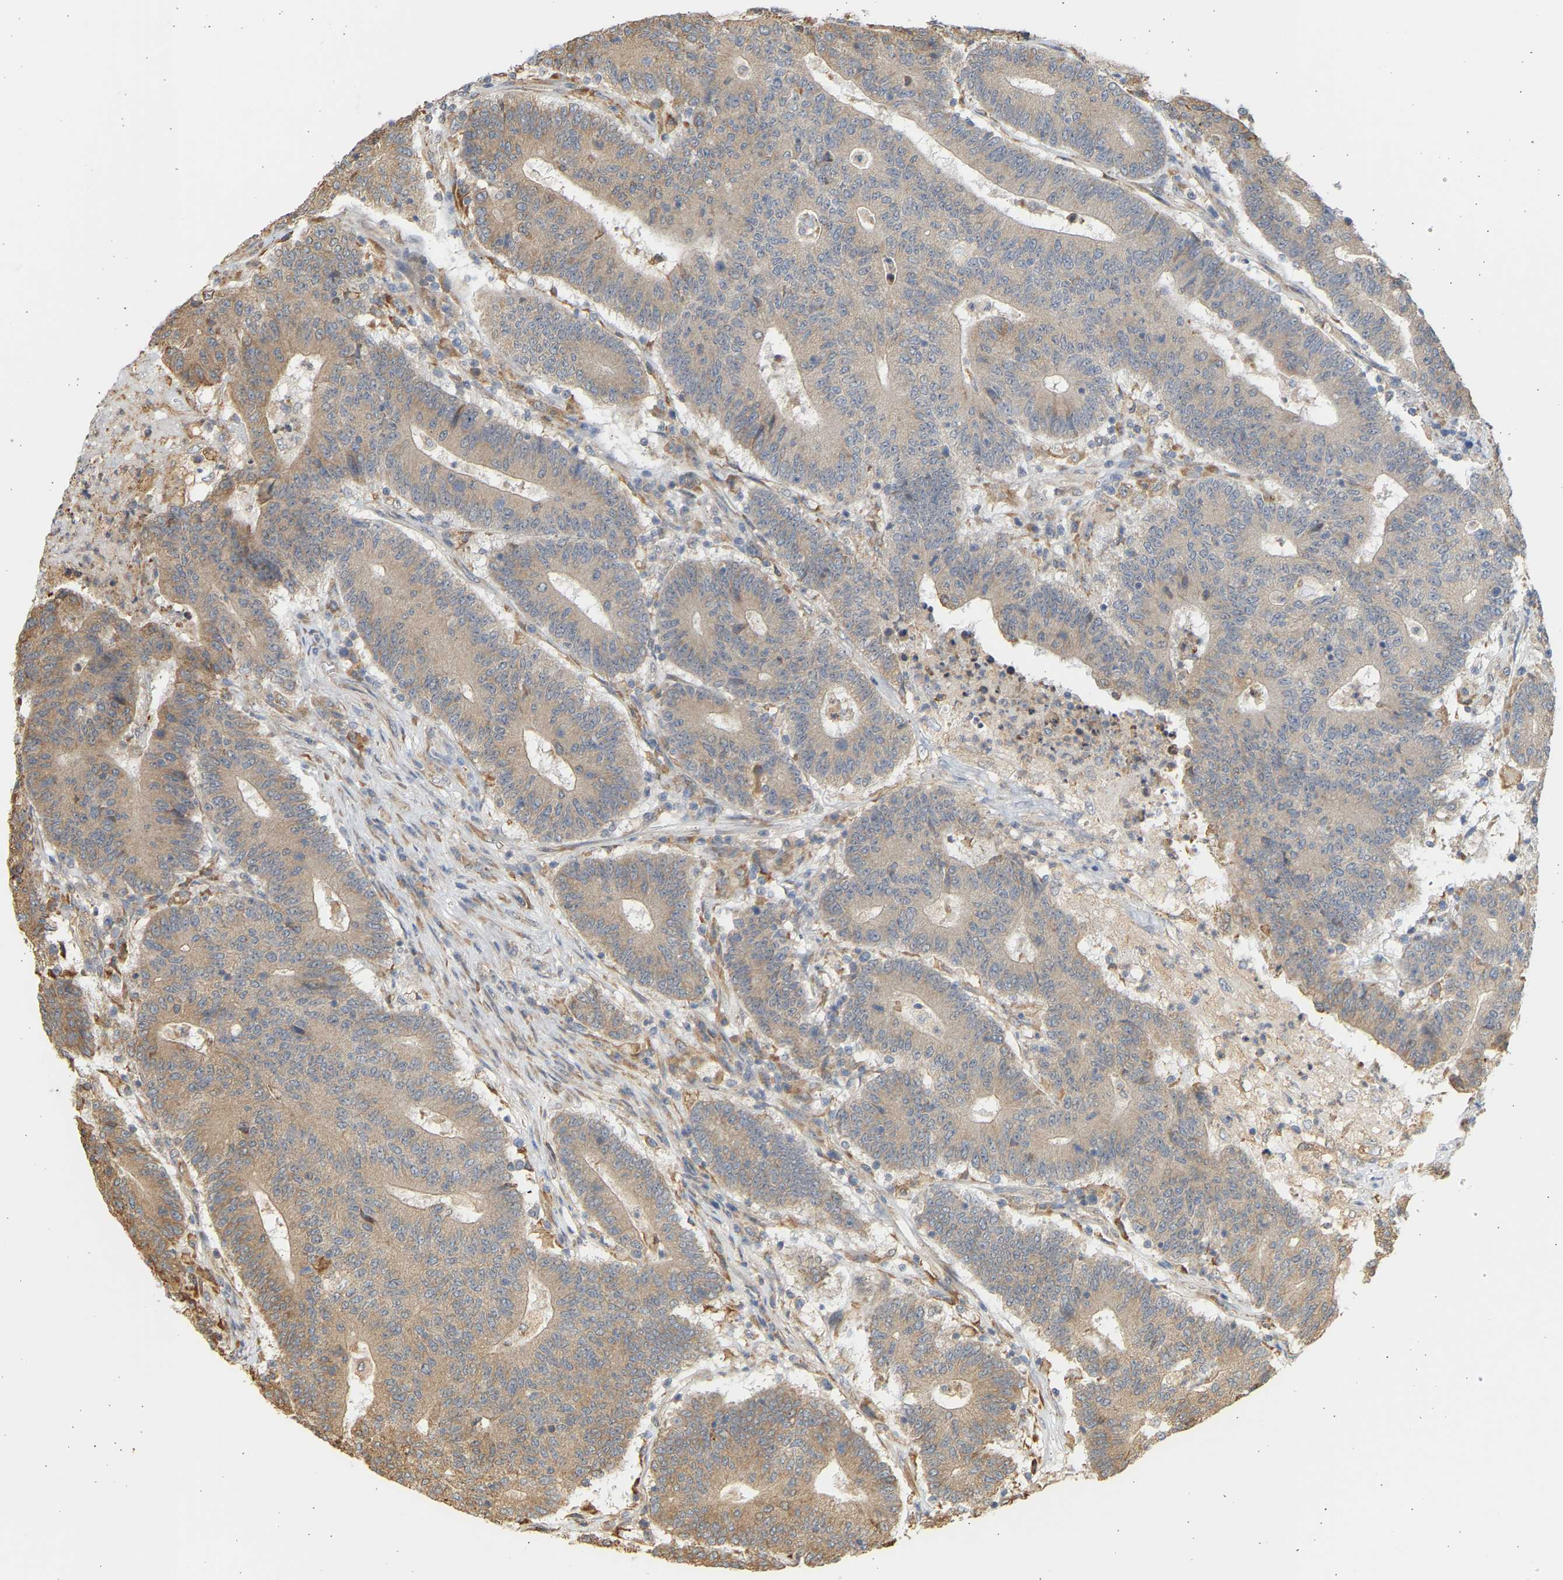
{"staining": {"intensity": "weak", "quantity": ">75%", "location": "cytoplasmic/membranous"}, "tissue": "colorectal cancer", "cell_type": "Tumor cells", "image_type": "cancer", "snomed": [{"axis": "morphology", "description": "Normal tissue, NOS"}, {"axis": "morphology", "description": "Adenocarcinoma, NOS"}, {"axis": "topography", "description": "Colon"}], "caption": "Human colorectal adenocarcinoma stained for a protein (brown) exhibits weak cytoplasmic/membranous positive staining in about >75% of tumor cells.", "gene": "B4GALT6", "patient": {"sex": "female", "age": 75}}